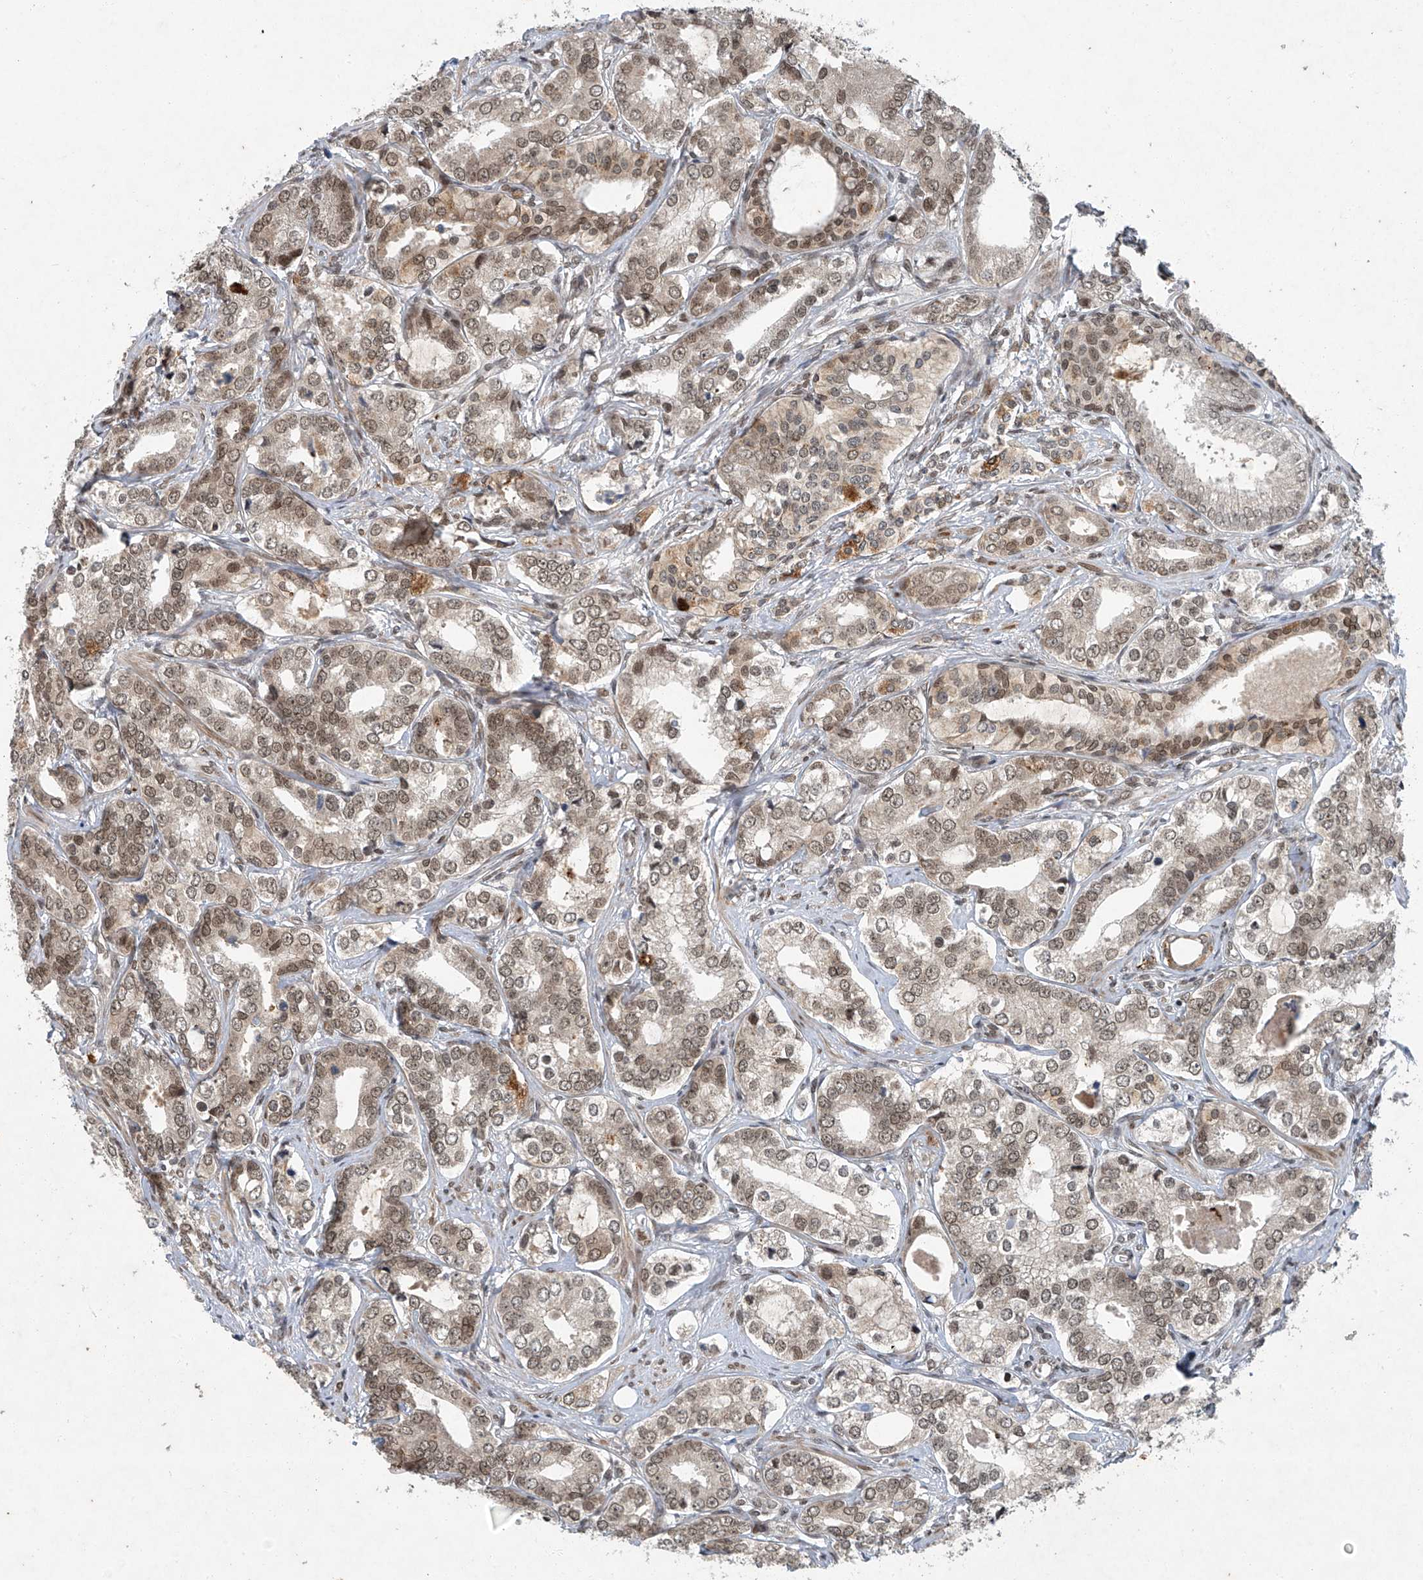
{"staining": {"intensity": "moderate", "quantity": ">75%", "location": "nuclear"}, "tissue": "prostate cancer", "cell_type": "Tumor cells", "image_type": "cancer", "snomed": [{"axis": "morphology", "description": "Adenocarcinoma, High grade"}, {"axis": "topography", "description": "Prostate"}], "caption": "Protein staining of prostate adenocarcinoma (high-grade) tissue demonstrates moderate nuclear expression in approximately >75% of tumor cells. Immunohistochemistry stains the protein of interest in brown and the nuclei are stained blue.", "gene": "TAF8", "patient": {"sex": "male", "age": 62}}